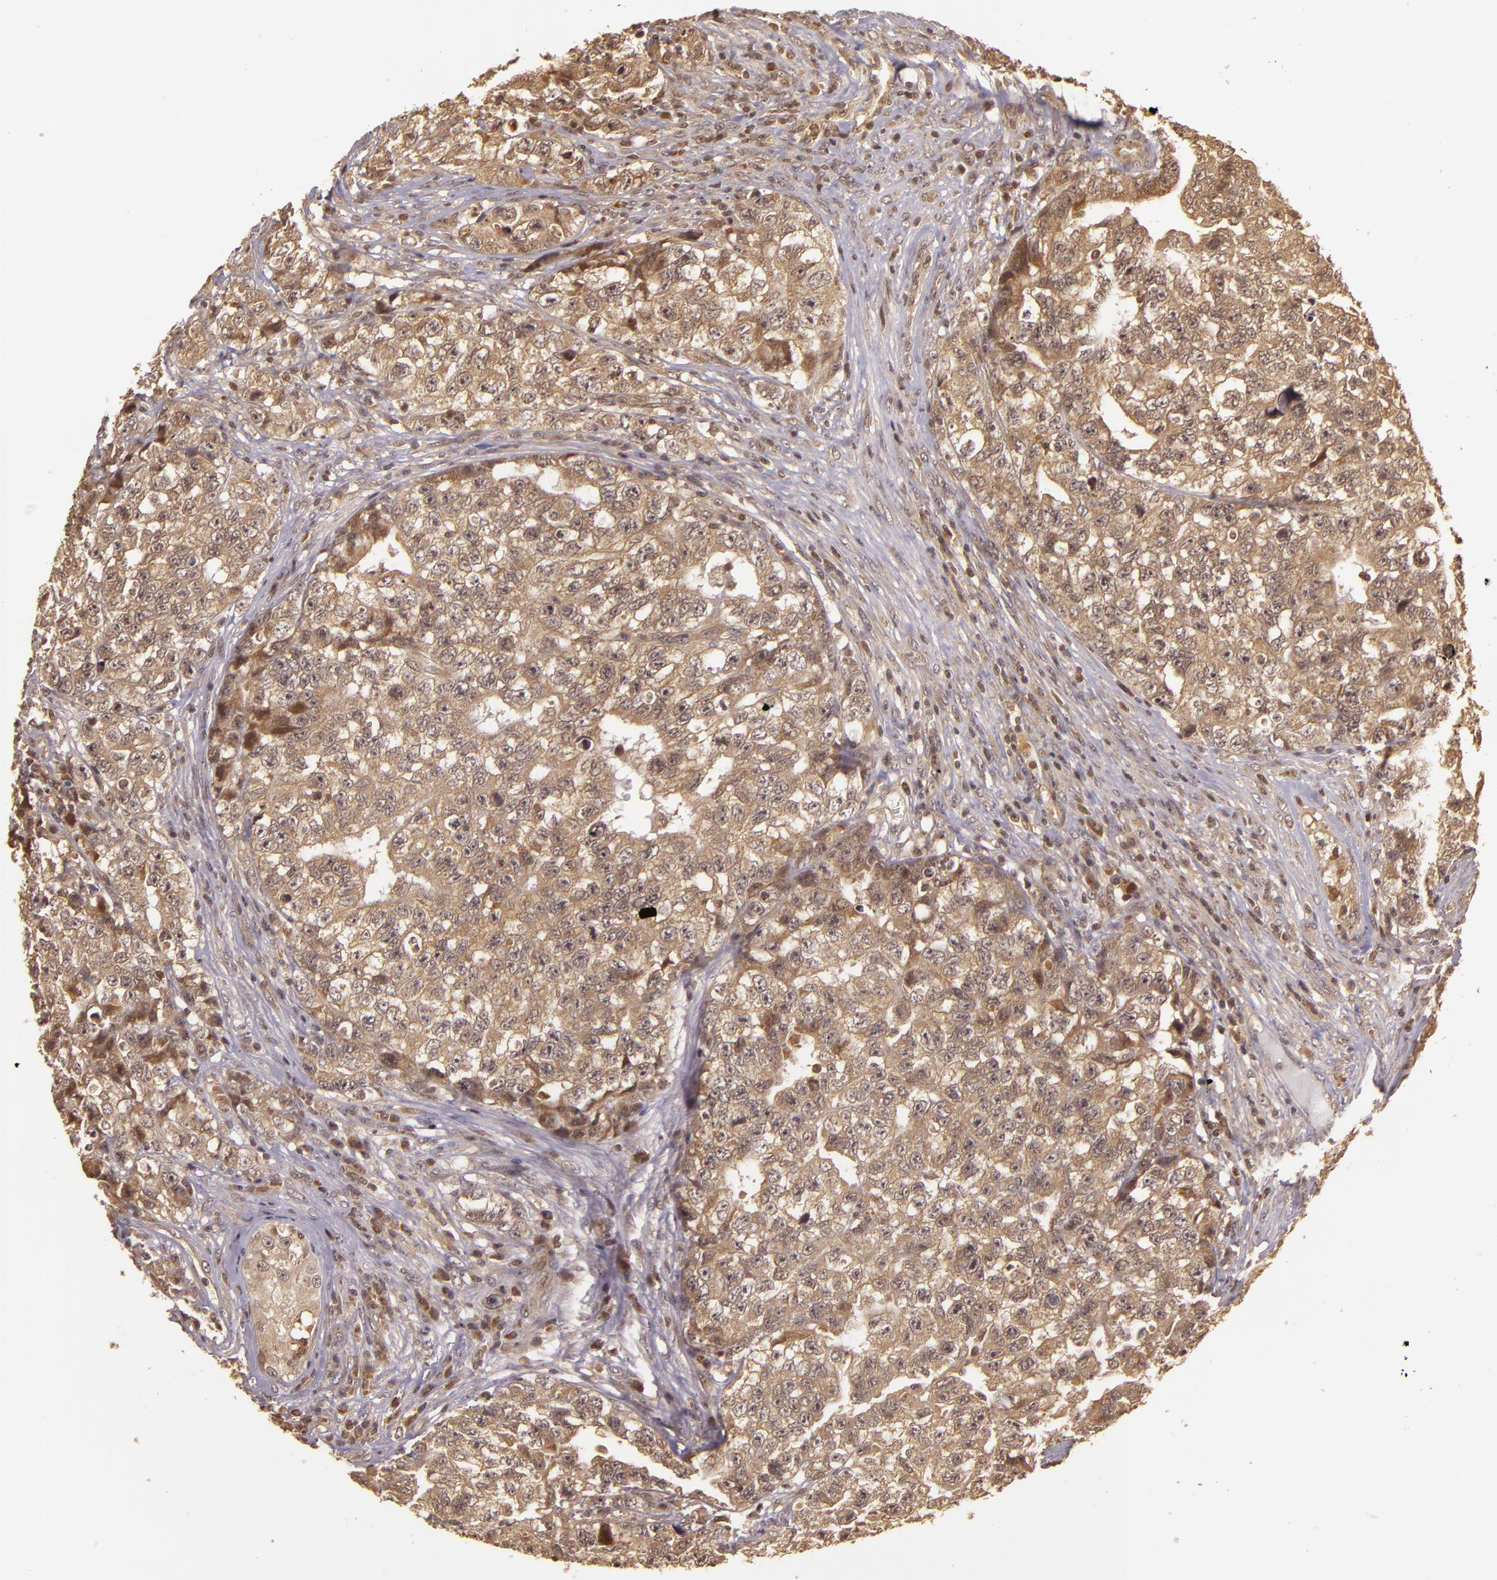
{"staining": {"intensity": "moderate", "quantity": ">75%", "location": "cytoplasmic/membranous"}, "tissue": "testis cancer", "cell_type": "Tumor cells", "image_type": "cancer", "snomed": [{"axis": "morphology", "description": "Carcinoma, Embryonal, NOS"}, {"axis": "topography", "description": "Testis"}], "caption": "Testis cancer (embryonal carcinoma) stained with a protein marker demonstrates moderate staining in tumor cells.", "gene": "TXNRD2", "patient": {"sex": "male", "age": 31}}